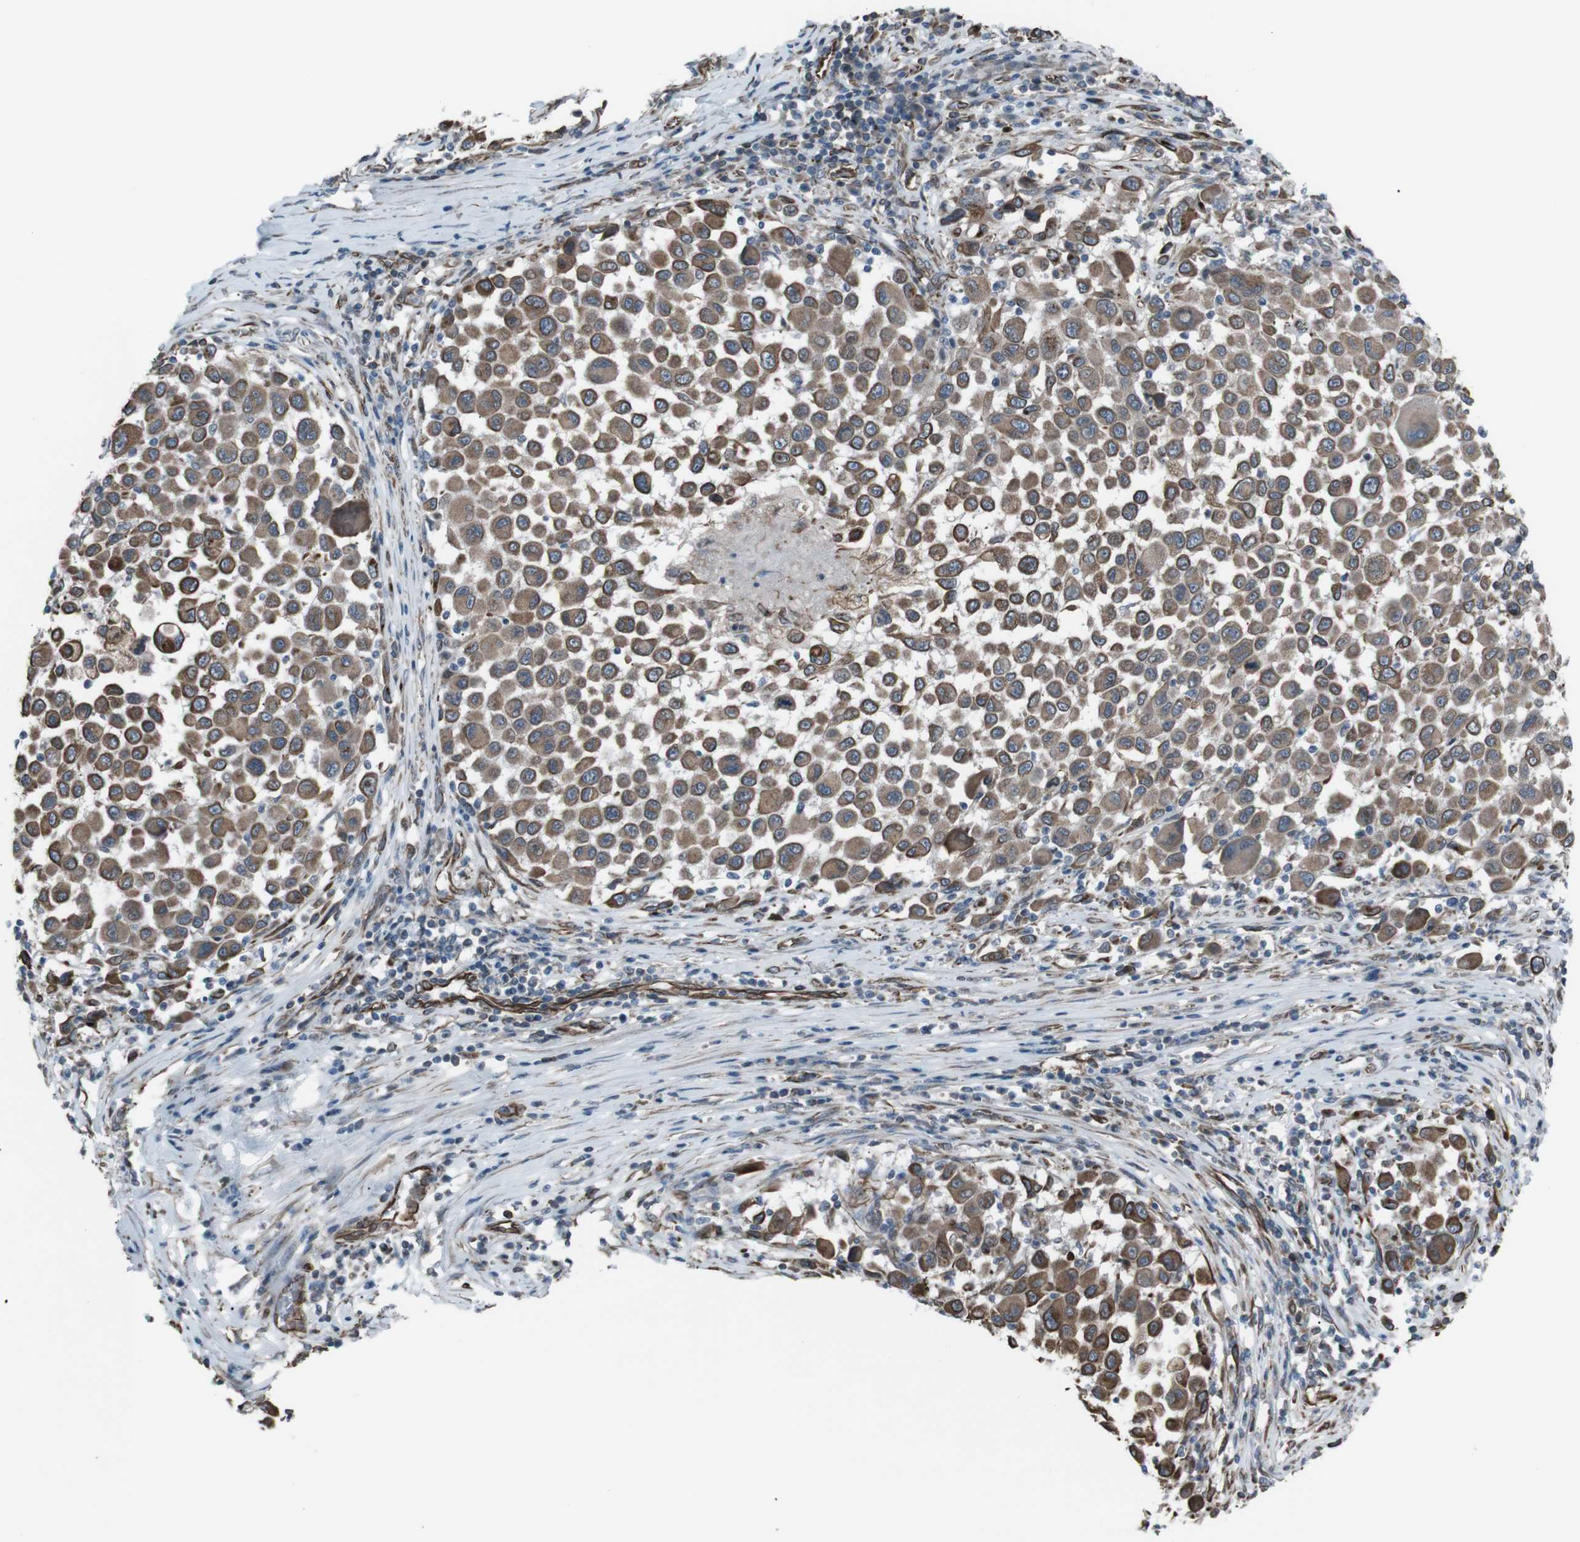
{"staining": {"intensity": "moderate", "quantity": ">75%", "location": "cytoplasmic/membranous"}, "tissue": "melanoma", "cell_type": "Tumor cells", "image_type": "cancer", "snomed": [{"axis": "morphology", "description": "Malignant melanoma, Metastatic site"}, {"axis": "topography", "description": "Lymph node"}], "caption": "Protein analysis of melanoma tissue reveals moderate cytoplasmic/membranous staining in about >75% of tumor cells.", "gene": "TMEM141", "patient": {"sex": "male", "age": 61}}